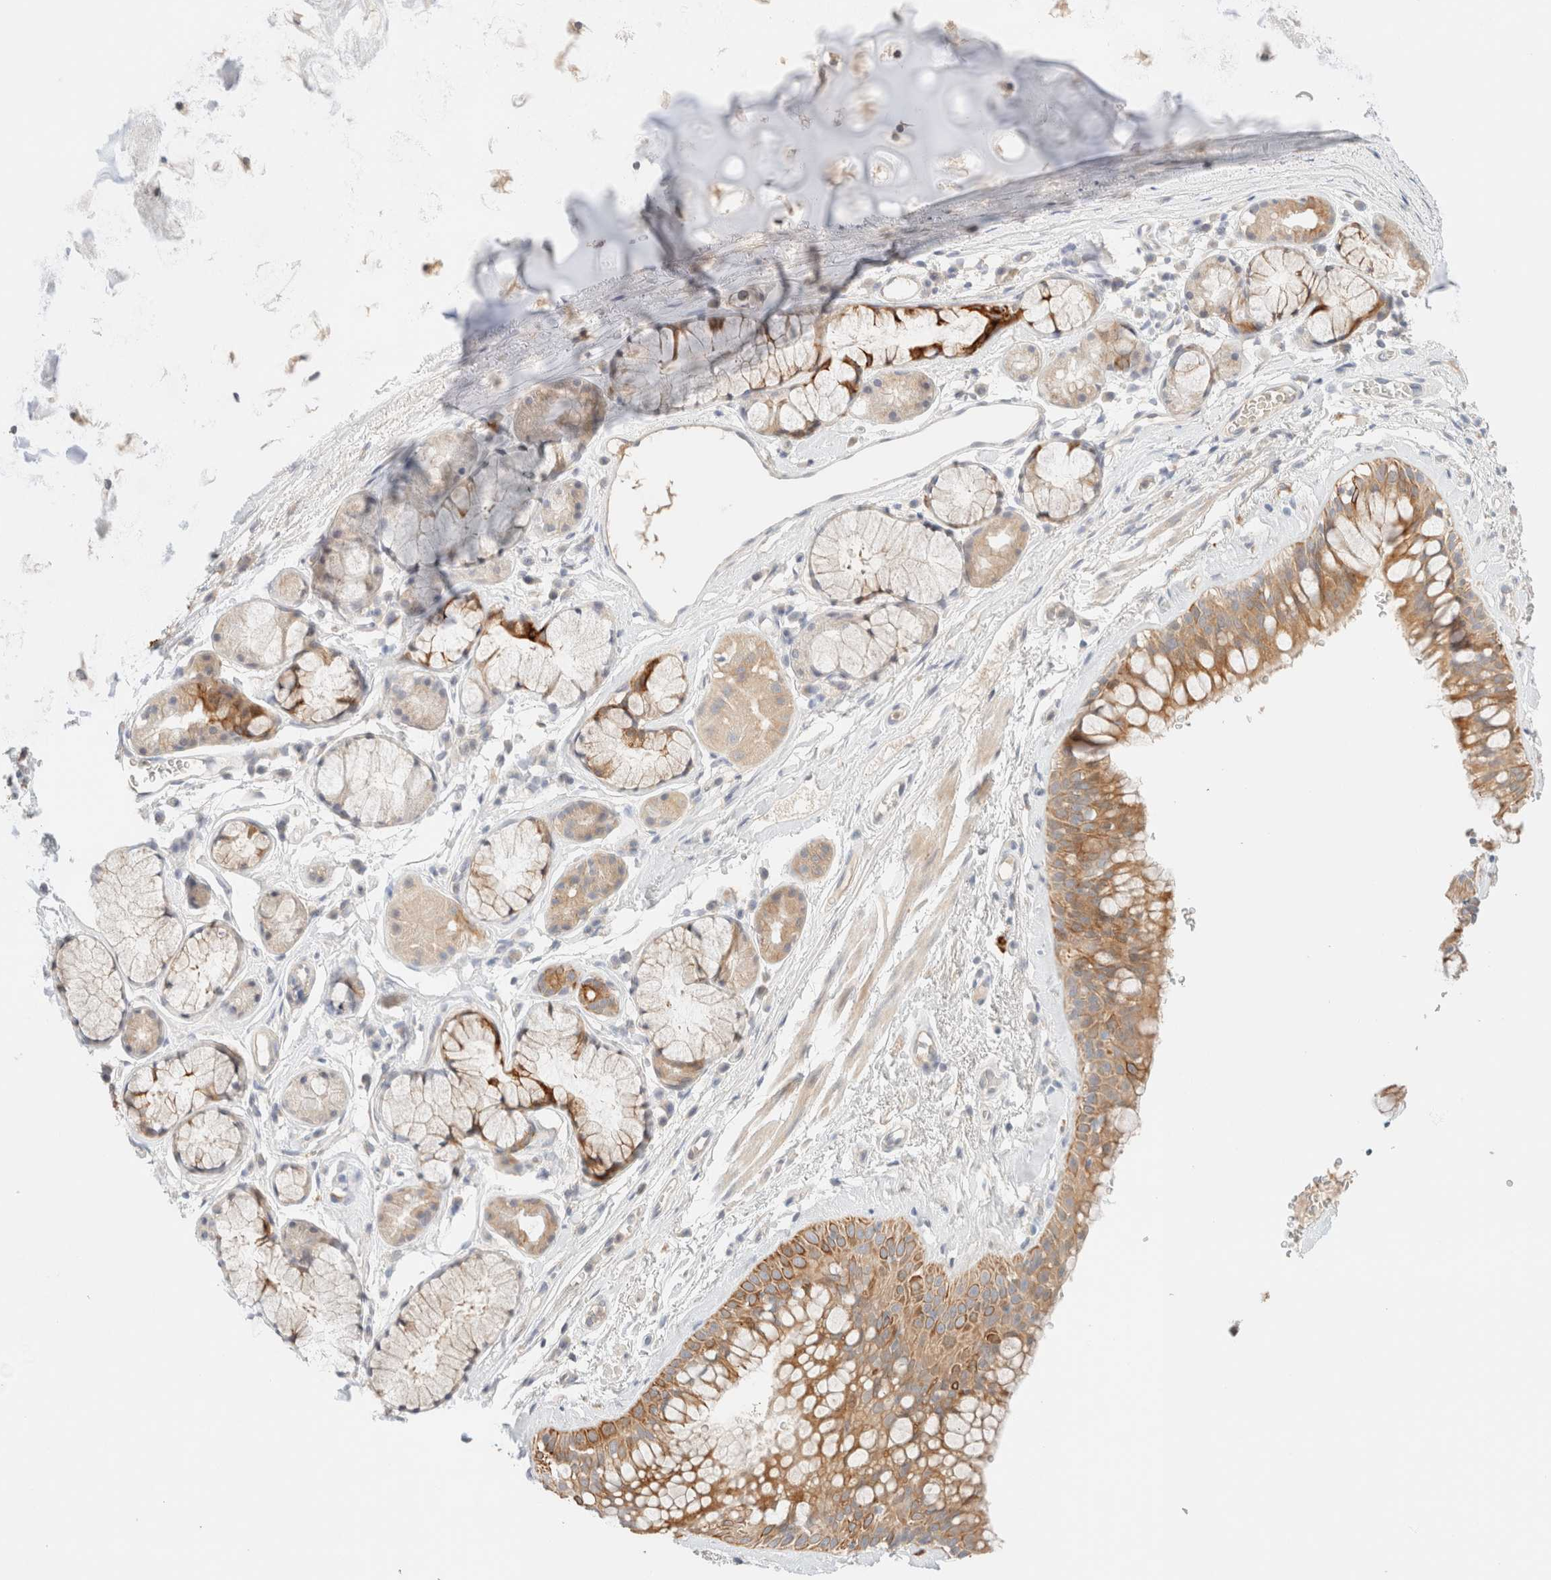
{"staining": {"intensity": "moderate", "quantity": ">75%", "location": "cytoplasmic/membranous"}, "tissue": "bronchus", "cell_type": "Respiratory epithelial cells", "image_type": "normal", "snomed": [{"axis": "morphology", "description": "Normal tissue, NOS"}, {"axis": "topography", "description": "Cartilage tissue"}, {"axis": "topography", "description": "Bronchus"}], "caption": "High-power microscopy captured an immunohistochemistry image of unremarkable bronchus, revealing moderate cytoplasmic/membranous positivity in approximately >75% of respiratory epithelial cells.", "gene": "SGSM2", "patient": {"sex": "female", "age": 53}}